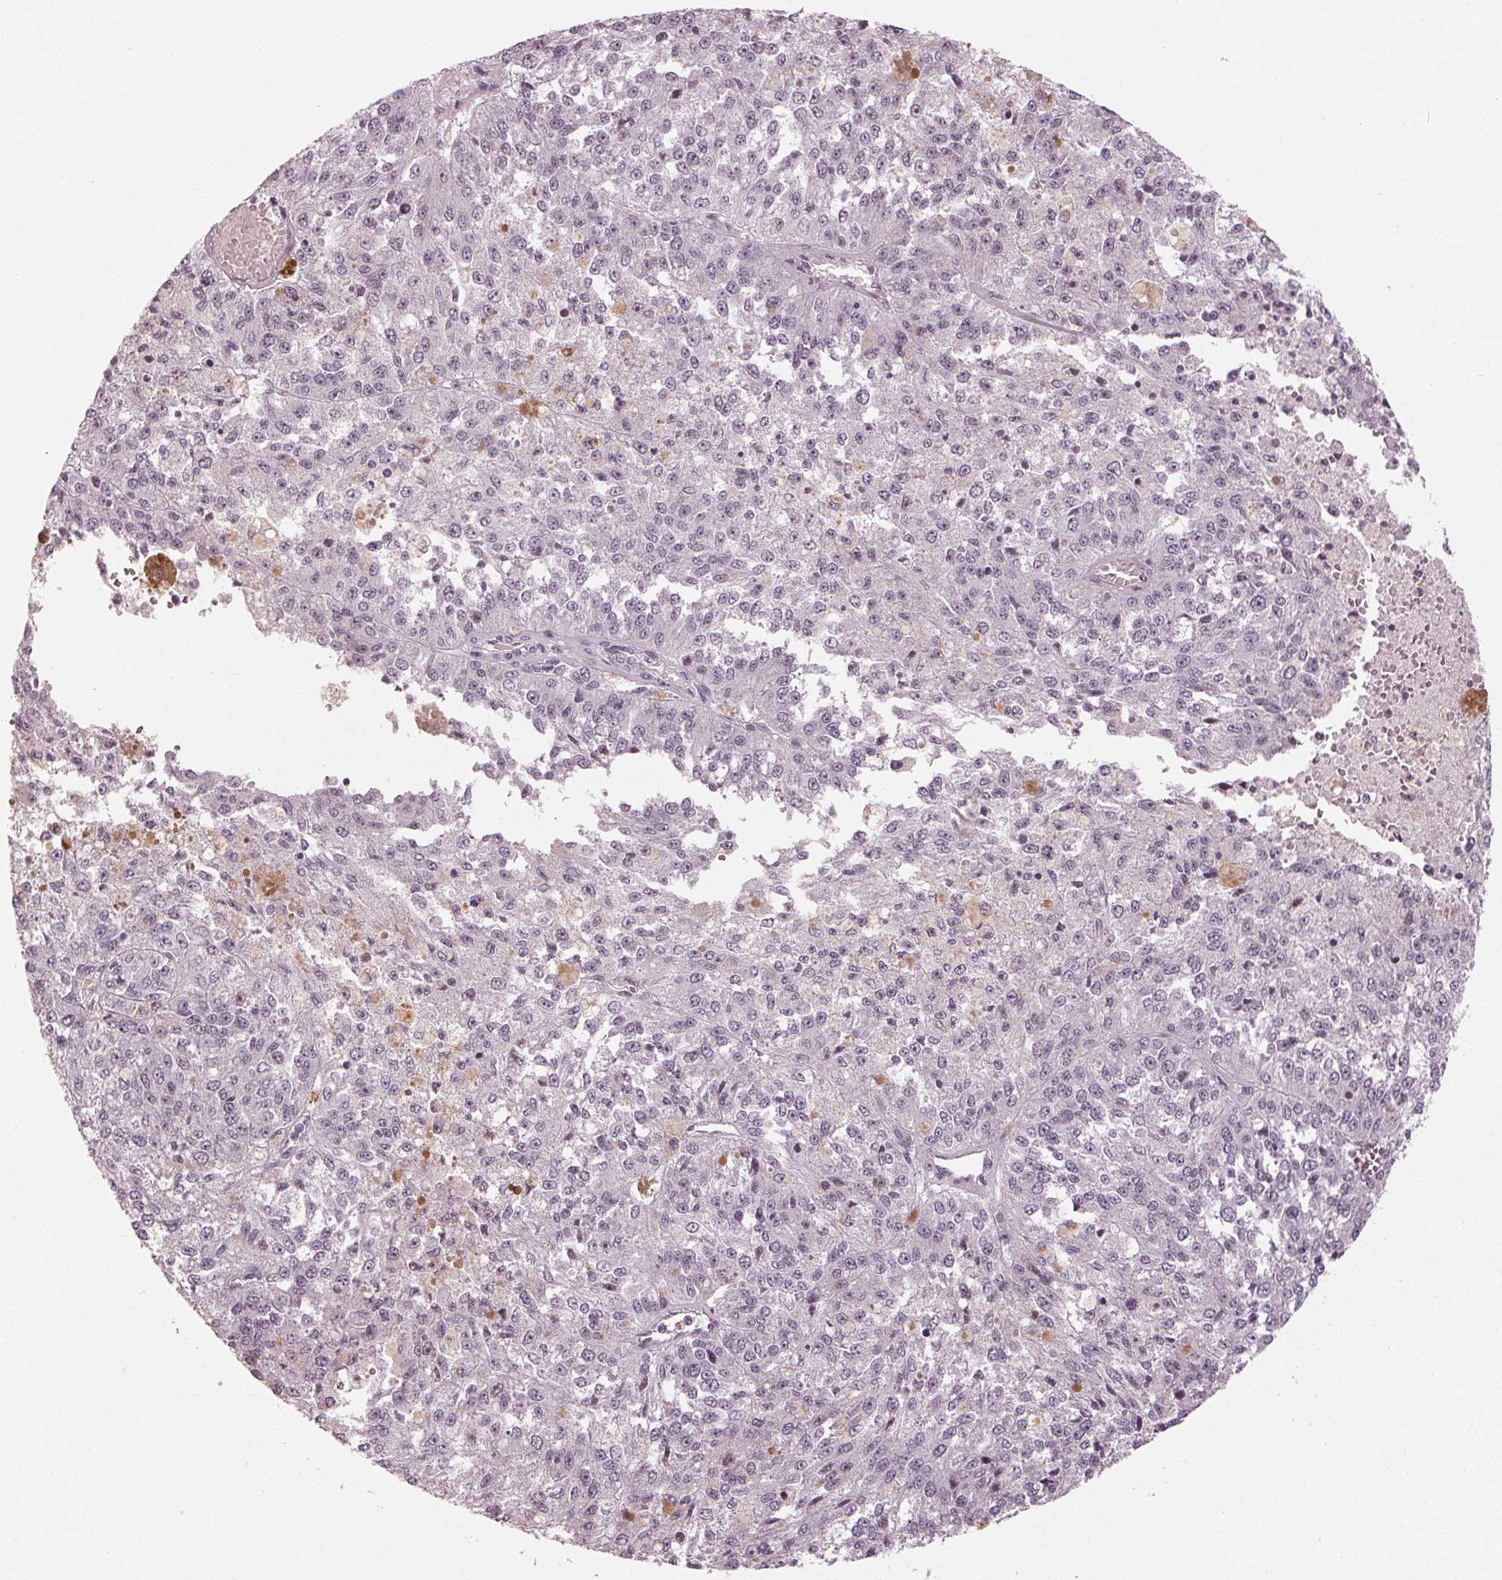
{"staining": {"intensity": "negative", "quantity": "none", "location": "none"}, "tissue": "melanoma", "cell_type": "Tumor cells", "image_type": "cancer", "snomed": [{"axis": "morphology", "description": "Malignant melanoma, Metastatic site"}, {"axis": "topography", "description": "Lymph node"}], "caption": "This is a micrograph of IHC staining of melanoma, which shows no expression in tumor cells.", "gene": "ADPRHL1", "patient": {"sex": "female", "age": 64}}